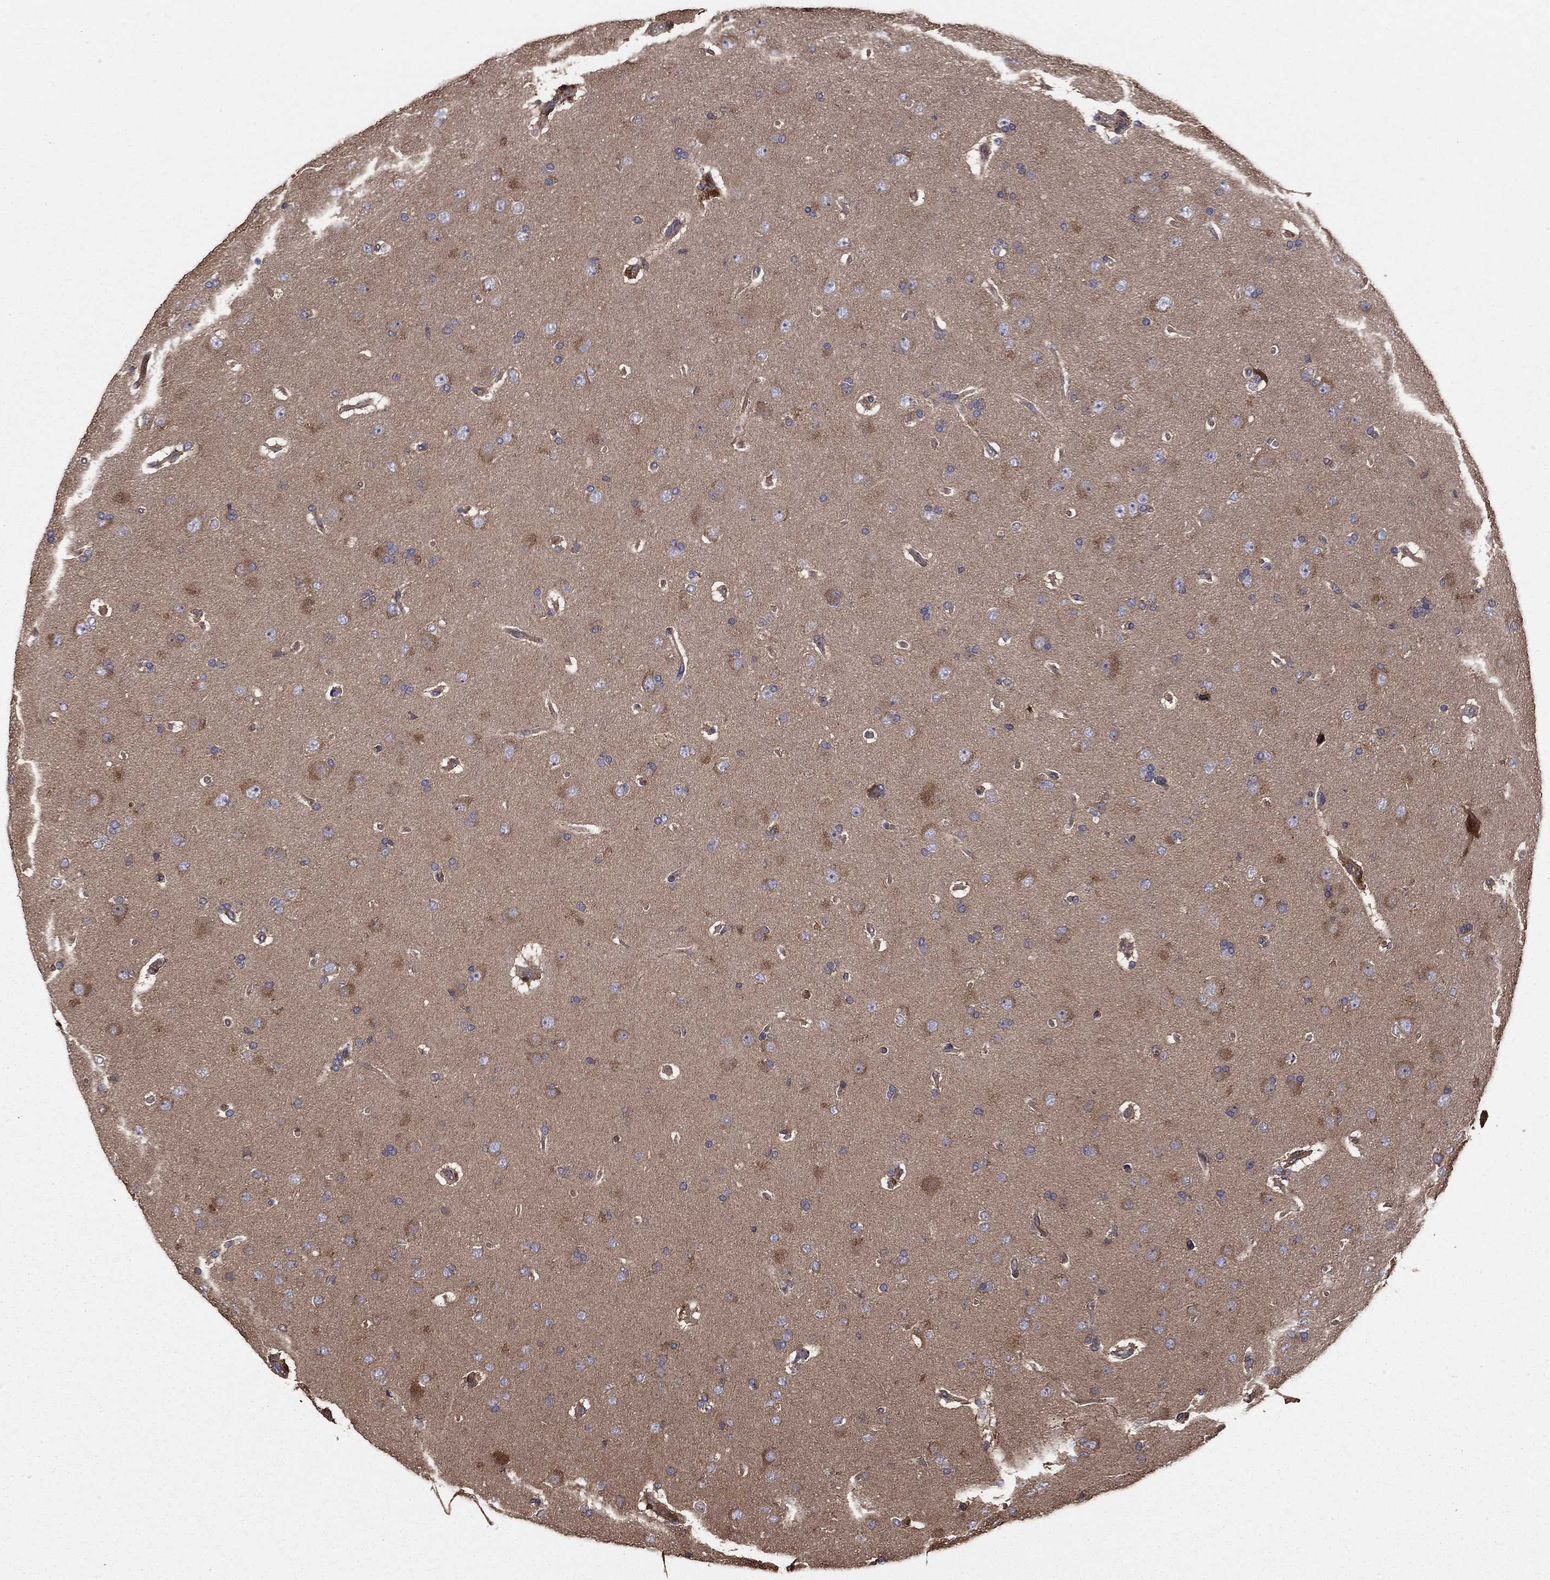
{"staining": {"intensity": "moderate", "quantity": "25%-75%", "location": "cytoplasmic/membranous"}, "tissue": "glioma", "cell_type": "Tumor cells", "image_type": "cancer", "snomed": [{"axis": "morphology", "description": "Glioma, malignant, NOS"}, {"axis": "topography", "description": "Cerebral cortex"}], "caption": "A high-resolution image shows immunohistochemistry staining of glioma, which shows moderate cytoplasmic/membranous expression in approximately 25%-75% of tumor cells.", "gene": "BABAM2", "patient": {"sex": "male", "age": 58}}